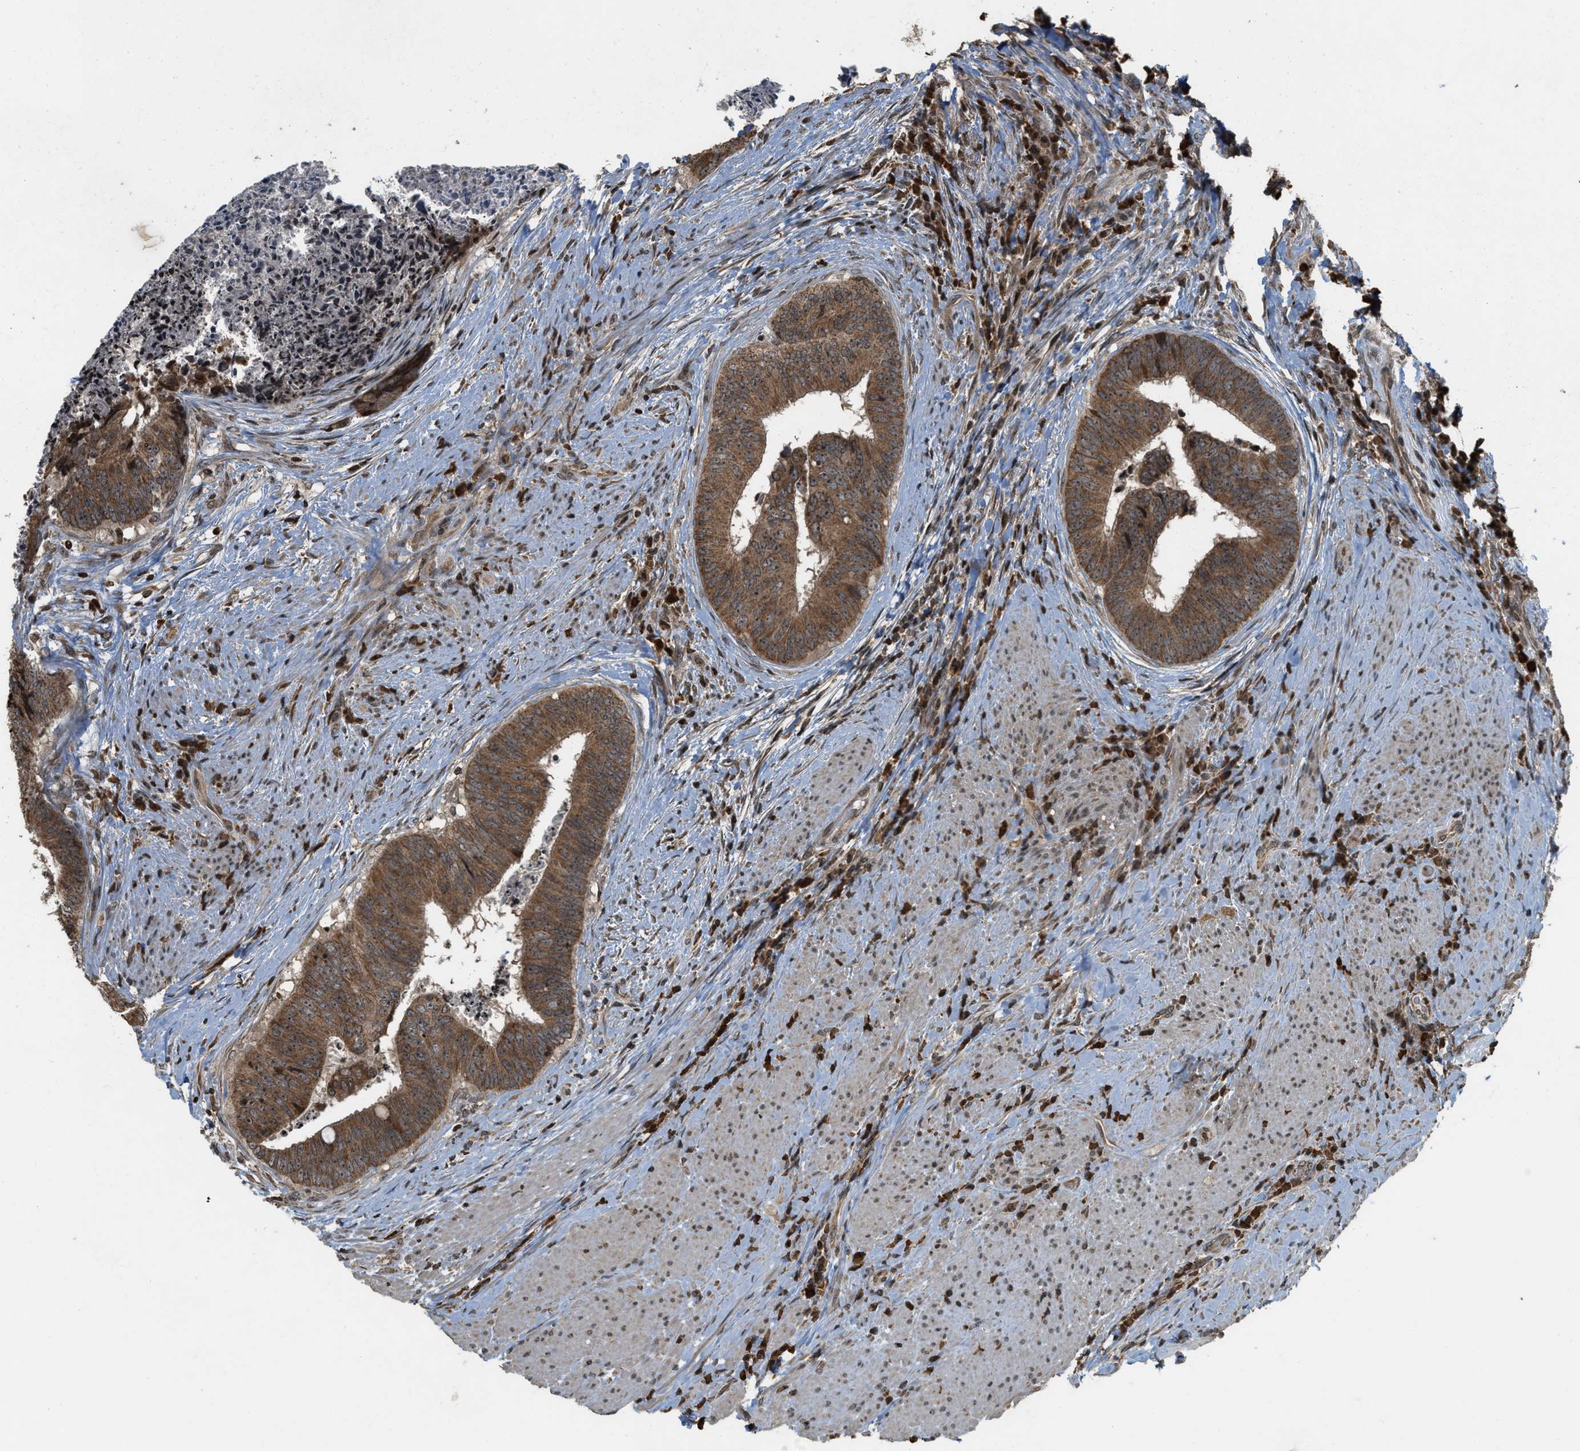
{"staining": {"intensity": "moderate", "quantity": ">75%", "location": "cytoplasmic/membranous,nuclear"}, "tissue": "colorectal cancer", "cell_type": "Tumor cells", "image_type": "cancer", "snomed": [{"axis": "morphology", "description": "Adenocarcinoma, NOS"}, {"axis": "topography", "description": "Rectum"}], "caption": "Immunohistochemistry photomicrograph of neoplastic tissue: colorectal cancer stained using IHC shows medium levels of moderate protein expression localized specifically in the cytoplasmic/membranous and nuclear of tumor cells, appearing as a cytoplasmic/membranous and nuclear brown color.", "gene": "SIAH1", "patient": {"sex": "male", "age": 72}}